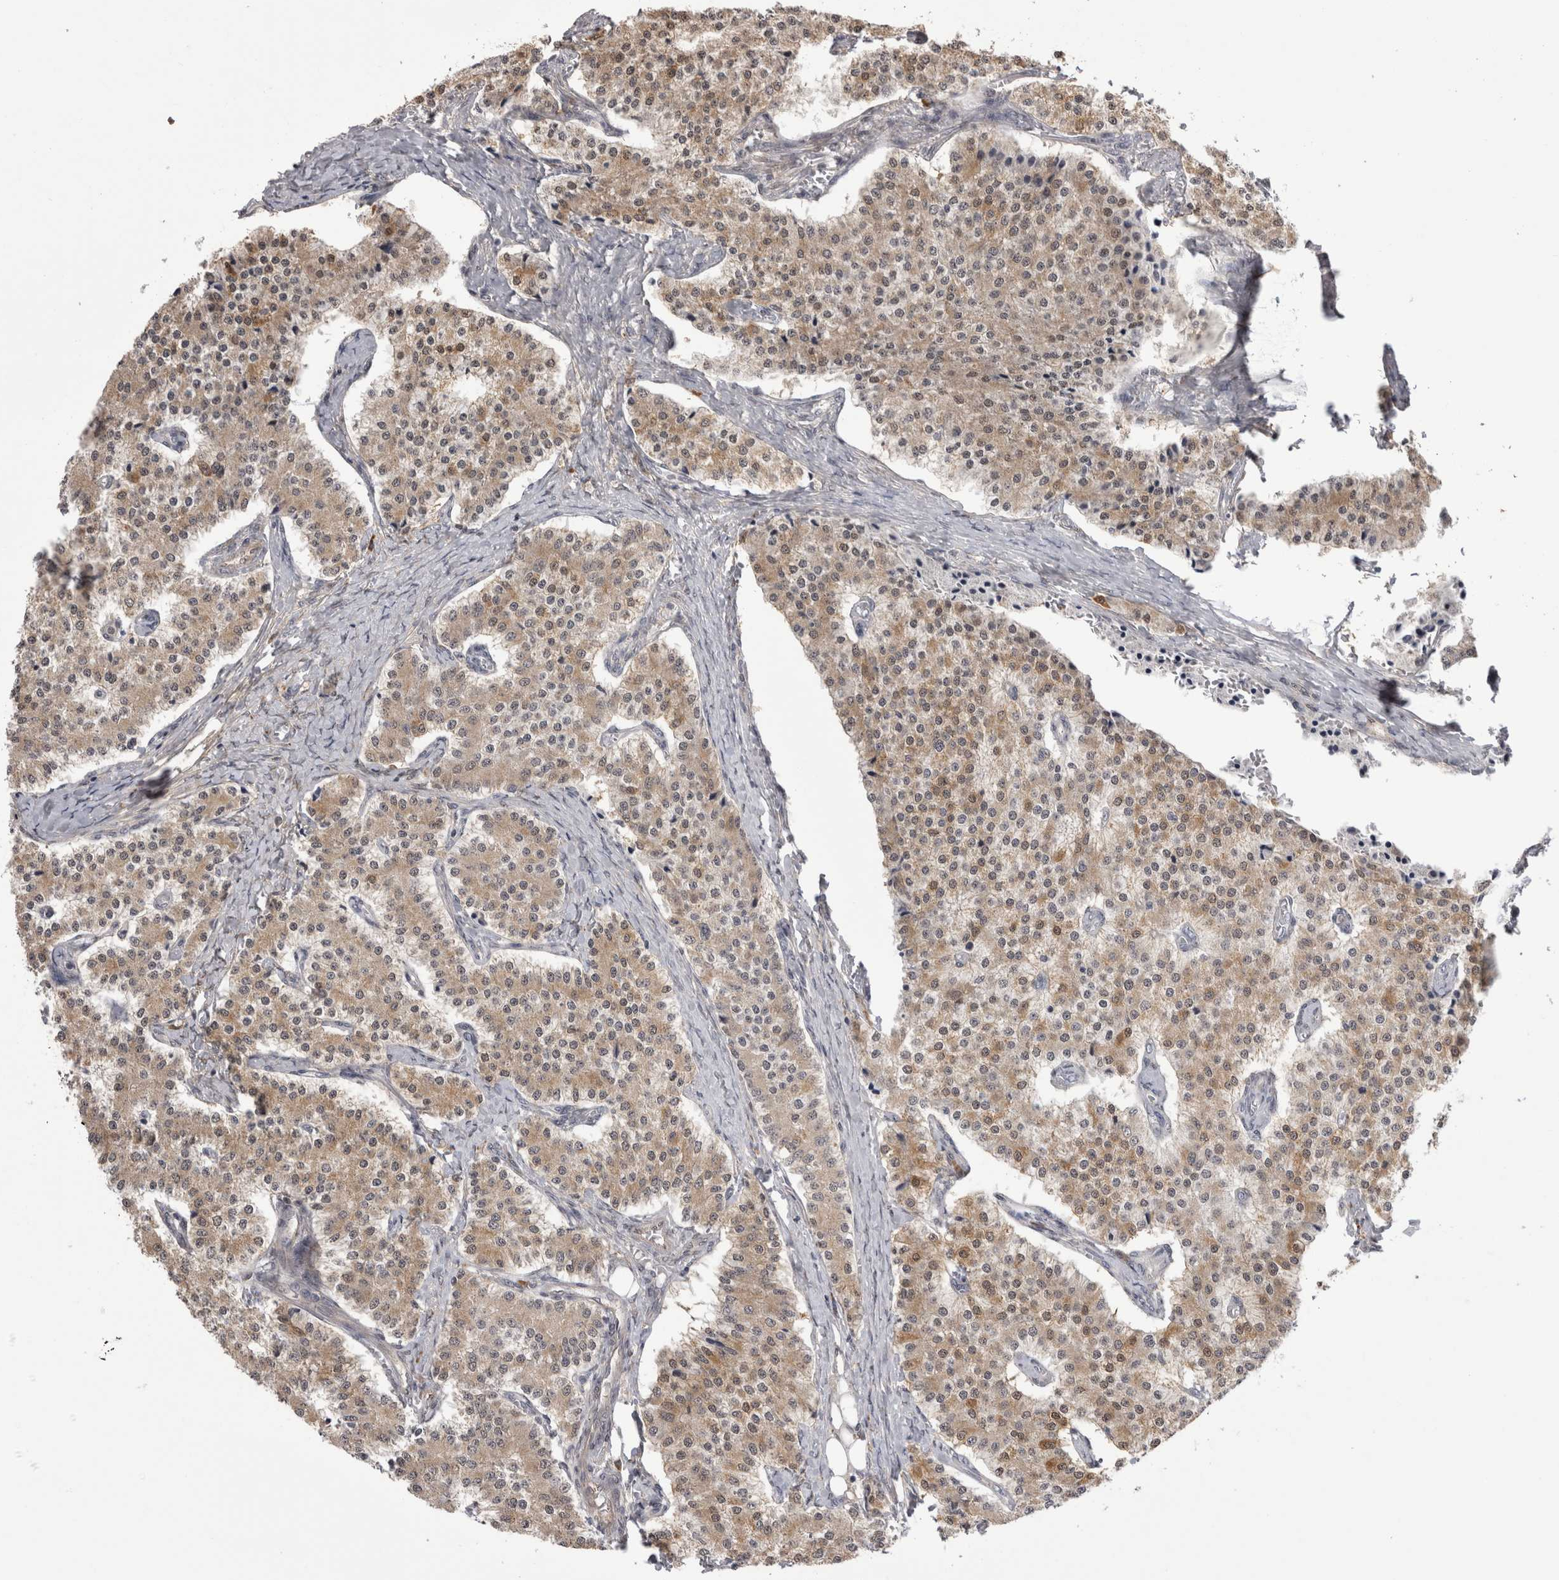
{"staining": {"intensity": "weak", "quantity": ">75%", "location": "cytoplasmic/membranous,nuclear"}, "tissue": "carcinoid", "cell_type": "Tumor cells", "image_type": "cancer", "snomed": [{"axis": "morphology", "description": "Carcinoid, malignant, NOS"}, {"axis": "topography", "description": "Colon"}], "caption": "Carcinoid stained for a protein exhibits weak cytoplasmic/membranous and nuclear positivity in tumor cells.", "gene": "CHIC2", "patient": {"sex": "female", "age": 52}}